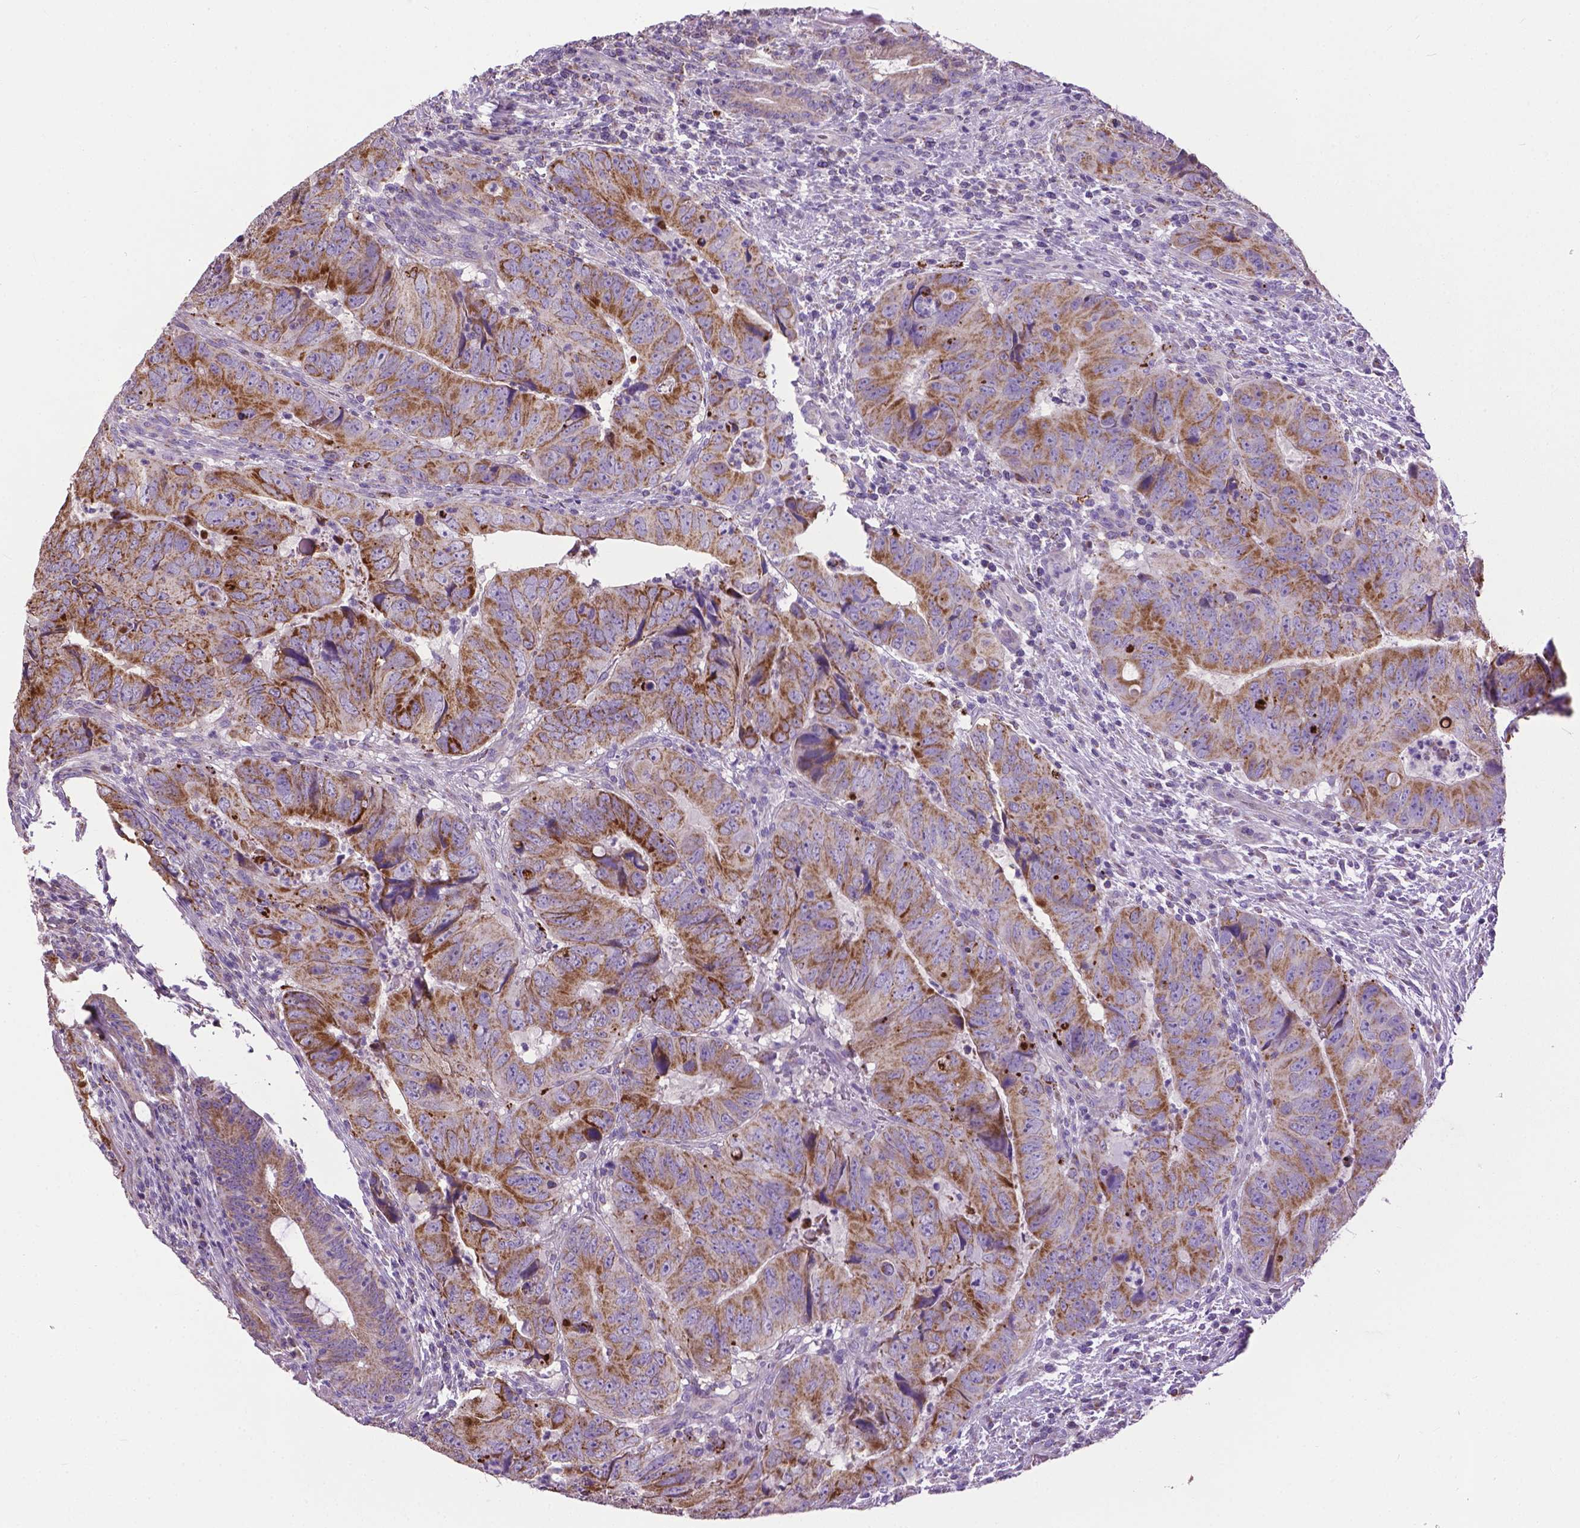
{"staining": {"intensity": "moderate", "quantity": ">75%", "location": "cytoplasmic/membranous"}, "tissue": "colorectal cancer", "cell_type": "Tumor cells", "image_type": "cancer", "snomed": [{"axis": "morphology", "description": "Adenocarcinoma, NOS"}, {"axis": "topography", "description": "Colon"}], "caption": "The image shows a brown stain indicating the presence of a protein in the cytoplasmic/membranous of tumor cells in colorectal cancer.", "gene": "VDAC1", "patient": {"sex": "male", "age": 79}}